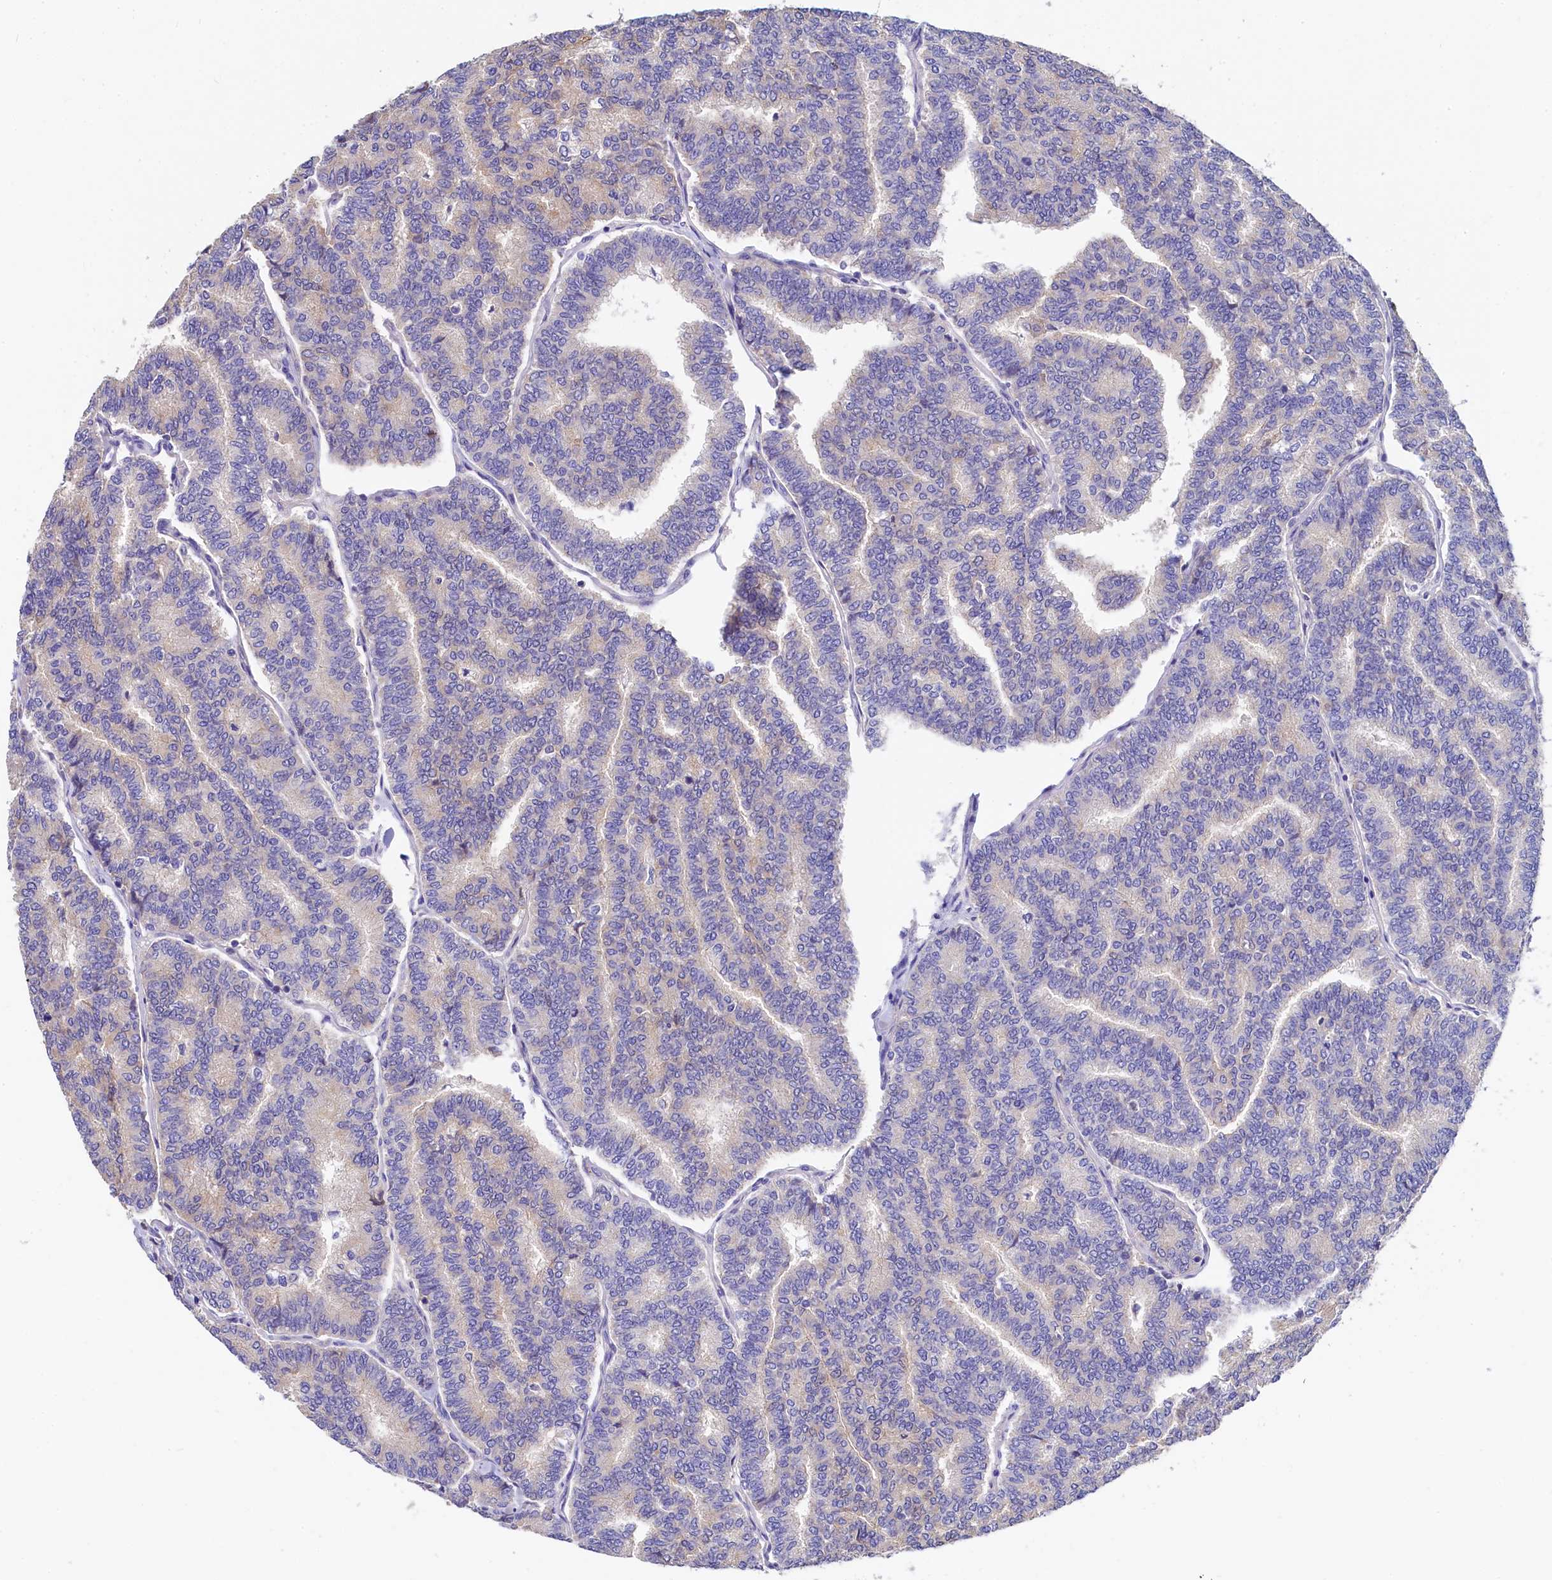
{"staining": {"intensity": "negative", "quantity": "none", "location": "none"}, "tissue": "thyroid cancer", "cell_type": "Tumor cells", "image_type": "cancer", "snomed": [{"axis": "morphology", "description": "Papillary adenocarcinoma, NOS"}, {"axis": "topography", "description": "Thyroid gland"}], "caption": "DAB (3,3'-diaminobenzidine) immunohistochemical staining of thyroid cancer (papillary adenocarcinoma) exhibits no significant staining in tumor cells.", "gene": "EPS8L2", "patient": {"sex": "female", "age": 35}}